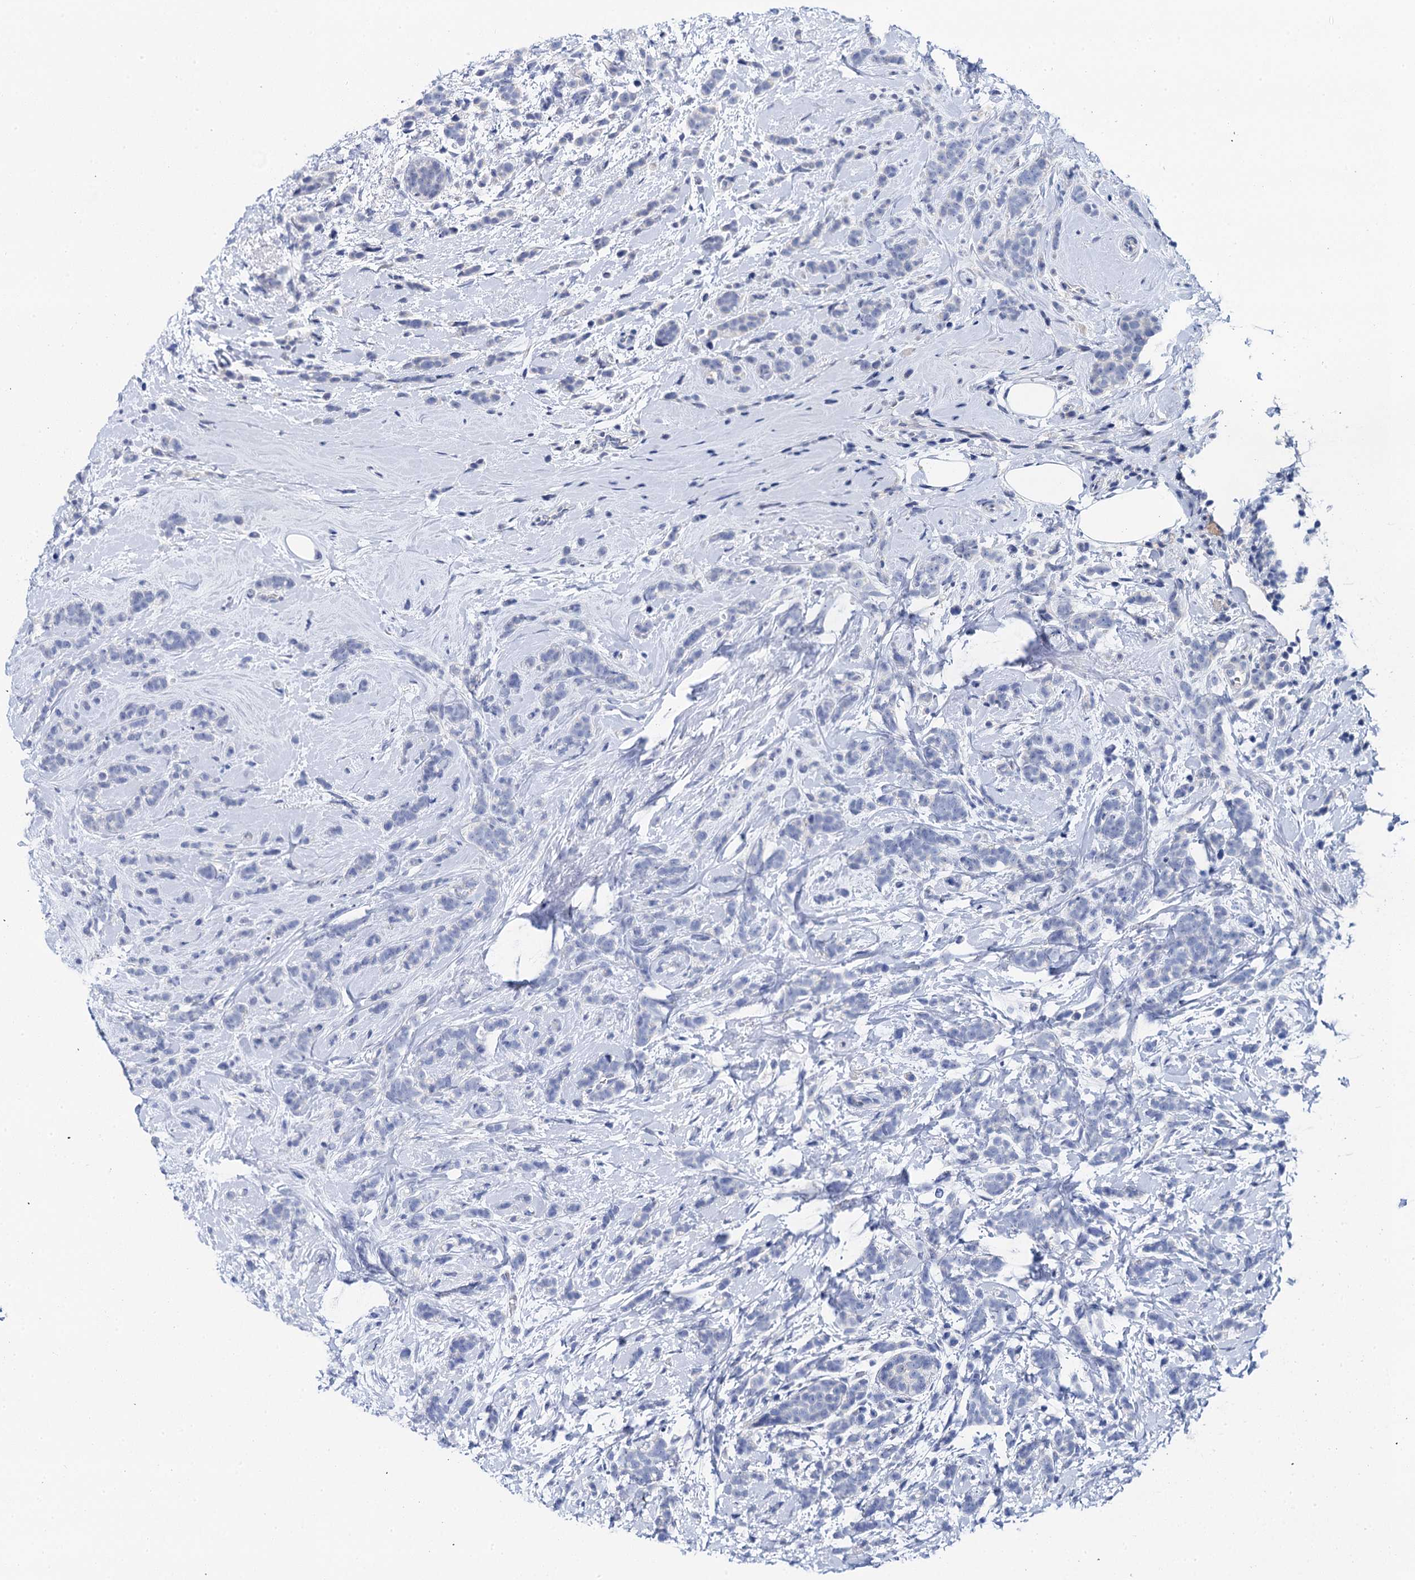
{"staining": {"intensity": "negative", "quantity": "none", "location": "none"}, "tissue": "breast cancer", "cell_type": "Tumor cells", "image_type": "cancer", "snomed": [{"axis": "morphology", "description": "Lobular carcinoma"}, {"axis": "topography", "description": "Breast"}], "caption": "The histopathology image demonstrates no staining of tumor cells in breast lobular carcinoma. (Stains: DAB (3,3'-diaminobenzidine) IHC with hematoxylin counter stain, Microscopy: brightfield microscopy at high magnification).", "gene": "LYPD3", "patient": {"sex": "female", "age": 58}}